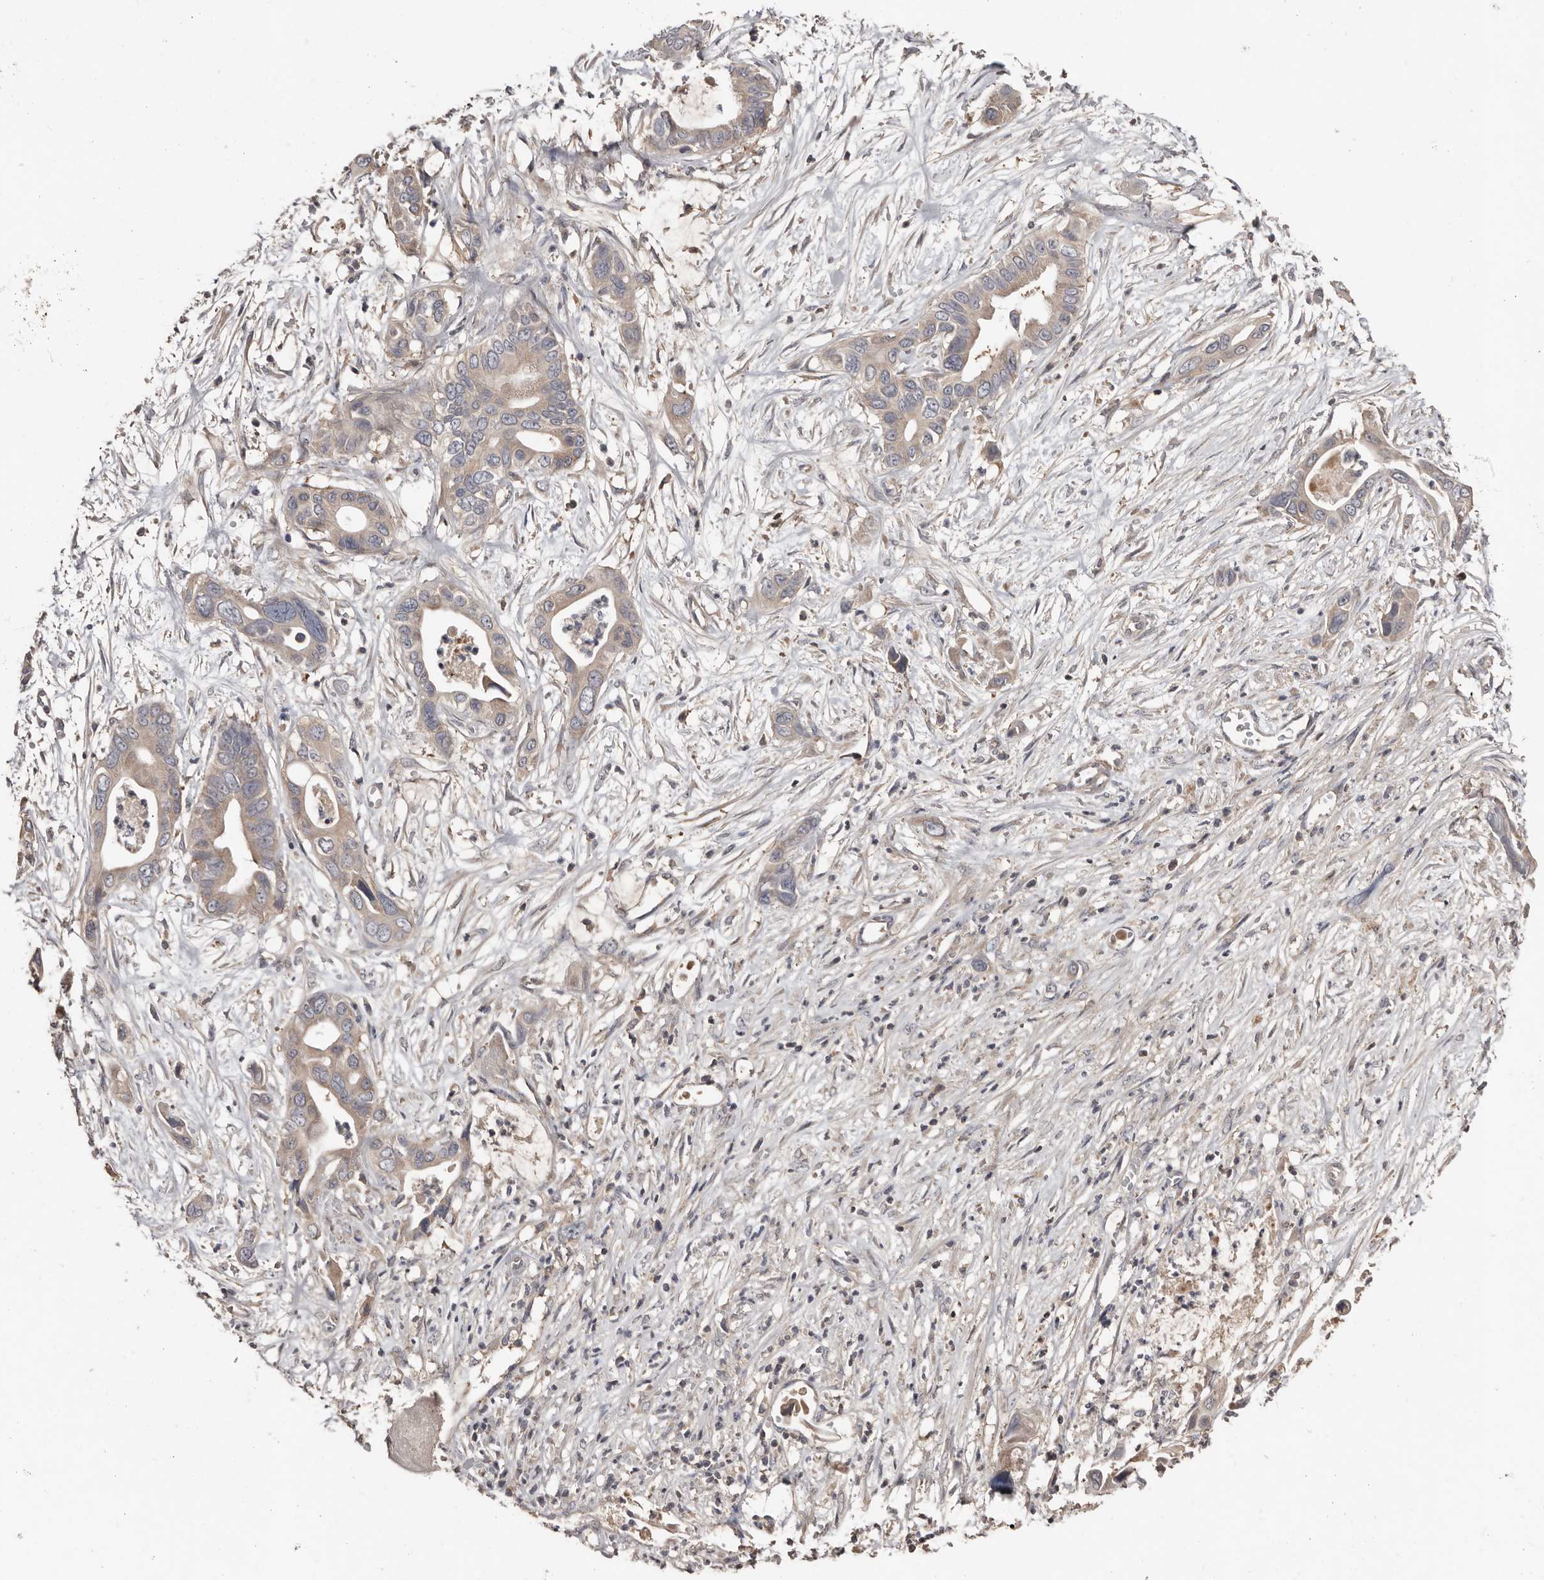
{"staining": {"intensity": "weak", "quantity": ">75%", "location": "cytoplasmic/membranous"}, "tissue": "pancreatic cancer", "cell_type": "Tumor cells", "image_type": "cancer", "snomed": [{"axis": "morphology", "description": "Adenocarcinoma, NOS"}, {"axis": "topography", "description": "Pancreas"}], "caption": "Adenocarcinoma (pancreatic) stained with a protein marker demonstrates weak staining in tumor cells.", "gene": "SLC39A2", "patient": {"sex": "male", "age": 66}}